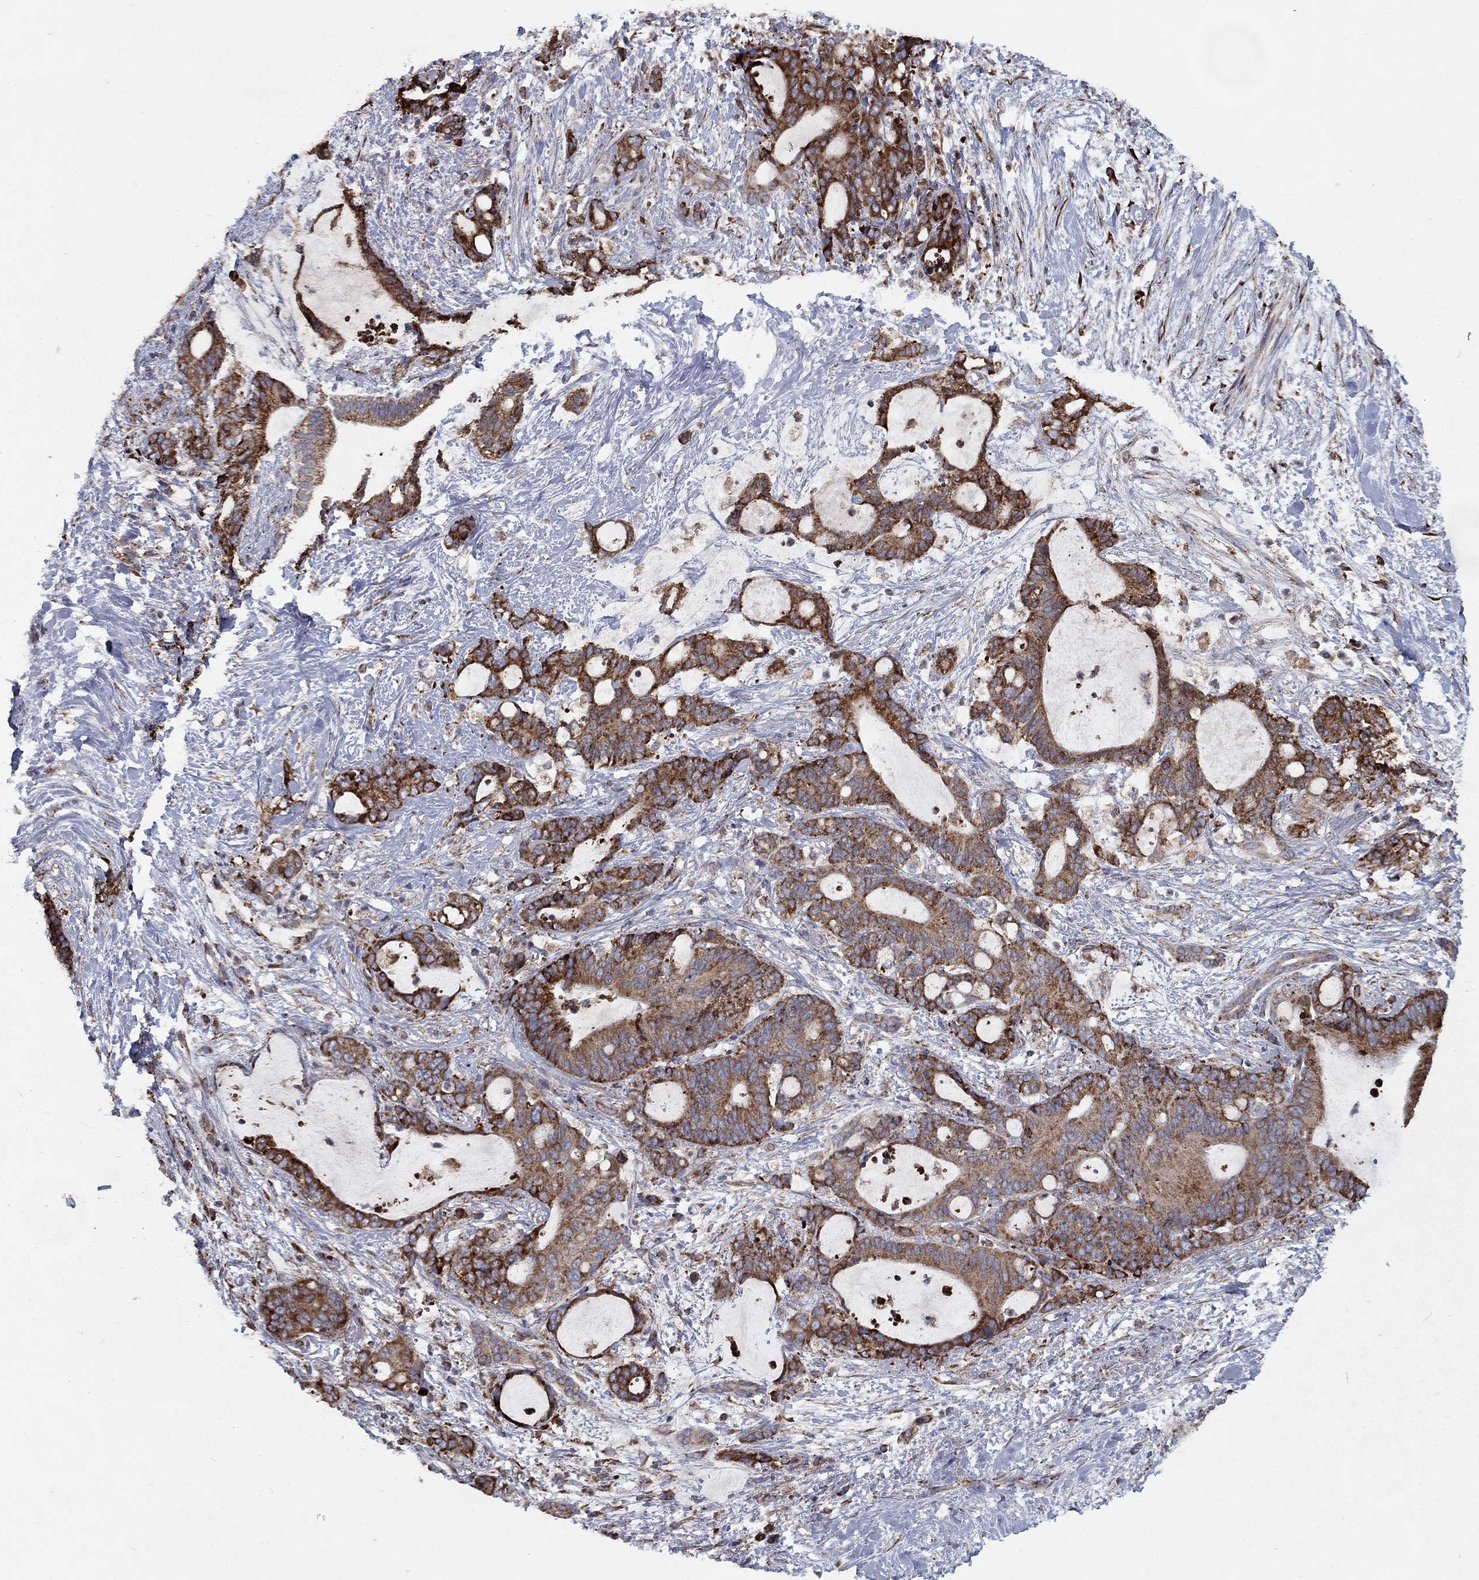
{"staining": {"intensity": "strong", "quantity": ">75%", "location": "cytoplasmic/membranous"}, "tissue": "liver cancer", "cell_type": "Tumor cells", "image_type": "cancer", "snomed": [{"axis": "morphology", "description": "Cholangiocarcinoma"}, {"axis": "topography", "description": "Liver"}], "caption": "Protein analysis of cholangiocarcinoma (liver) tissue reveals strong cytoplasmic/membranous staining in approximately >75% of tumor cells.", "gene": "MT-CYB", "patient": {"sex": "female", "age": 73}}